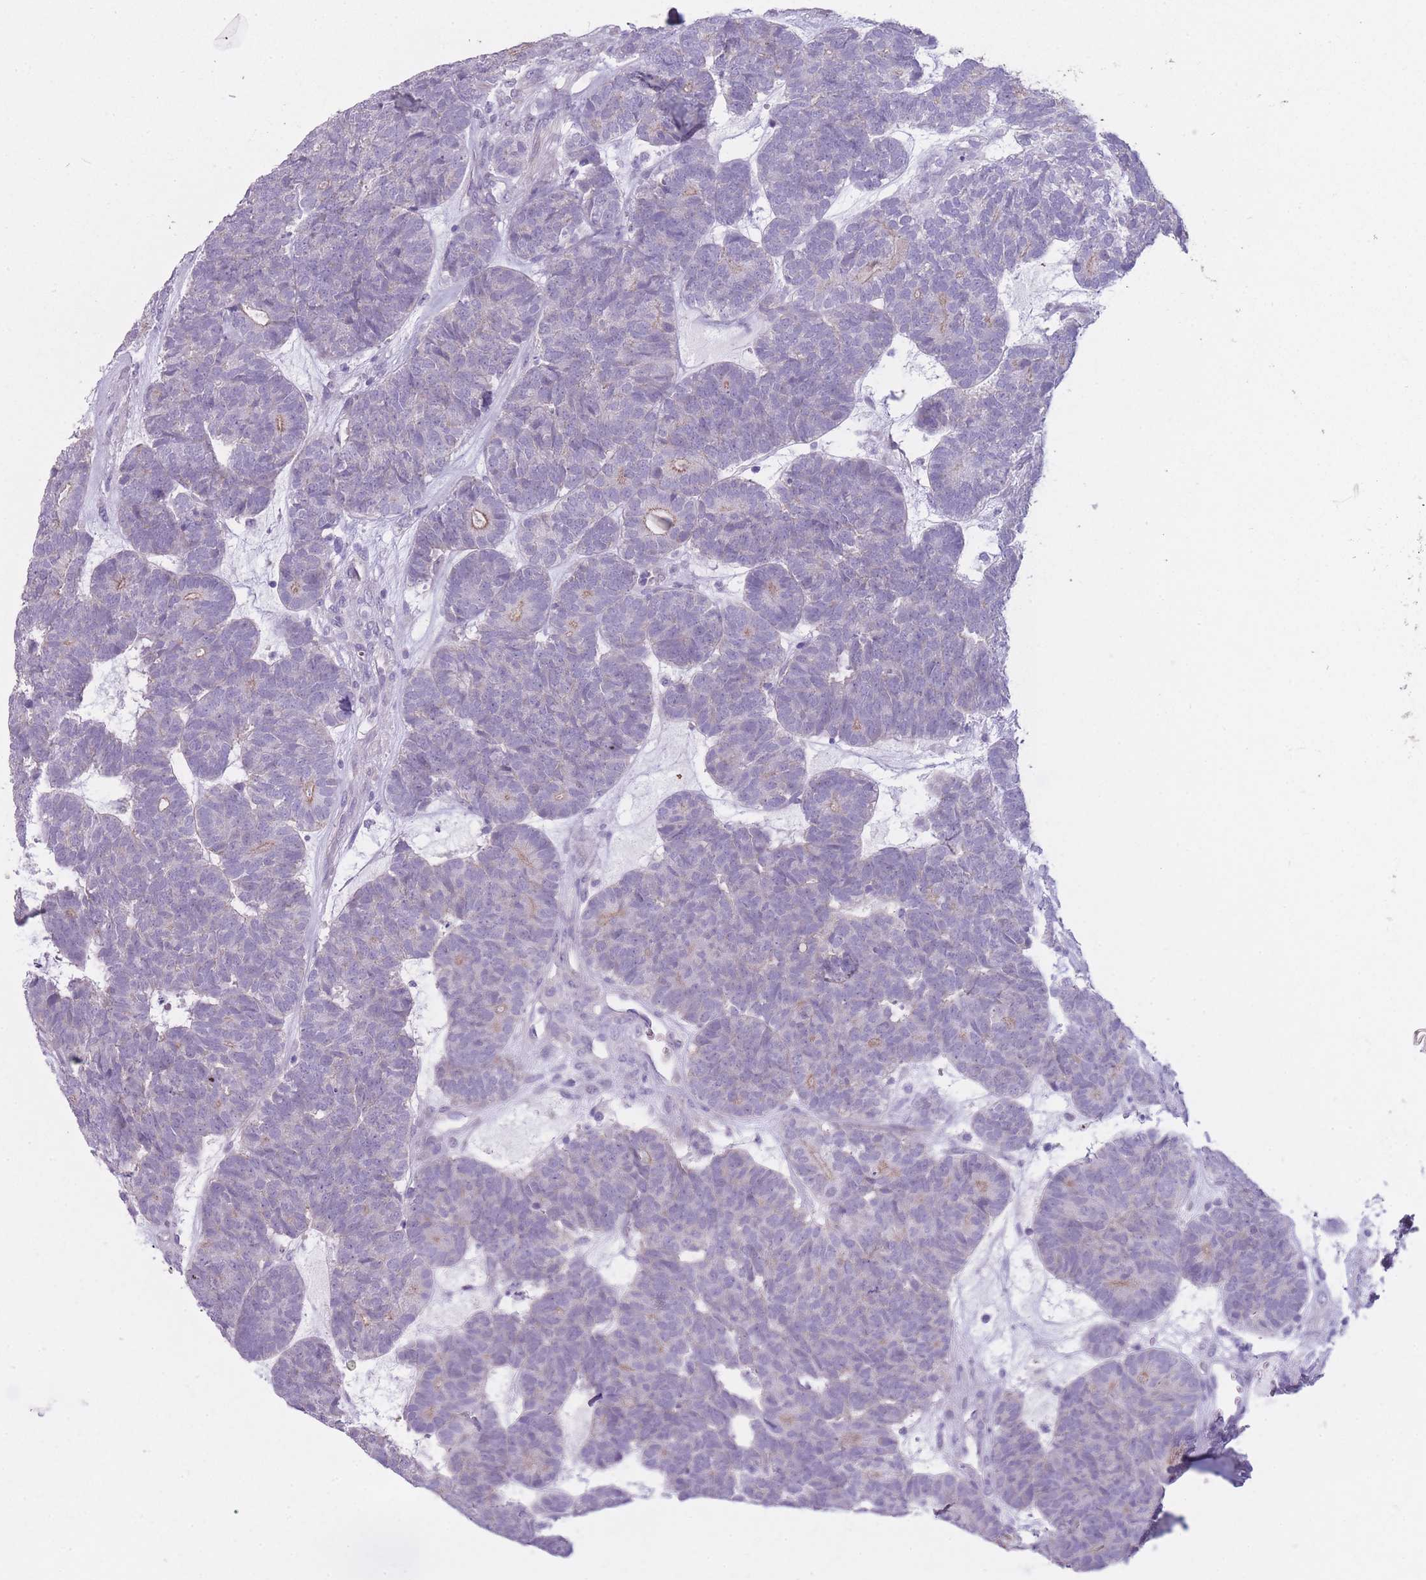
{"staining": {"intensity": "negative", "quantity": "none", "location": "none"}, "tissue": "head and neck cancer", "cell_type": "Tumor cells", "image_type": "cancer", "snomed": [{"axis": "morphology", "description": "Adenocarcinoma, NOS"}, {"axis": "topography", "description": "Head-Neck"}], "caption": "An image of human head and neck cancer (adenocarcinoma) is negative for staining in tumor cells.", "gene": "DCANP1", "patient": {"sex": "female", "age": 81}}